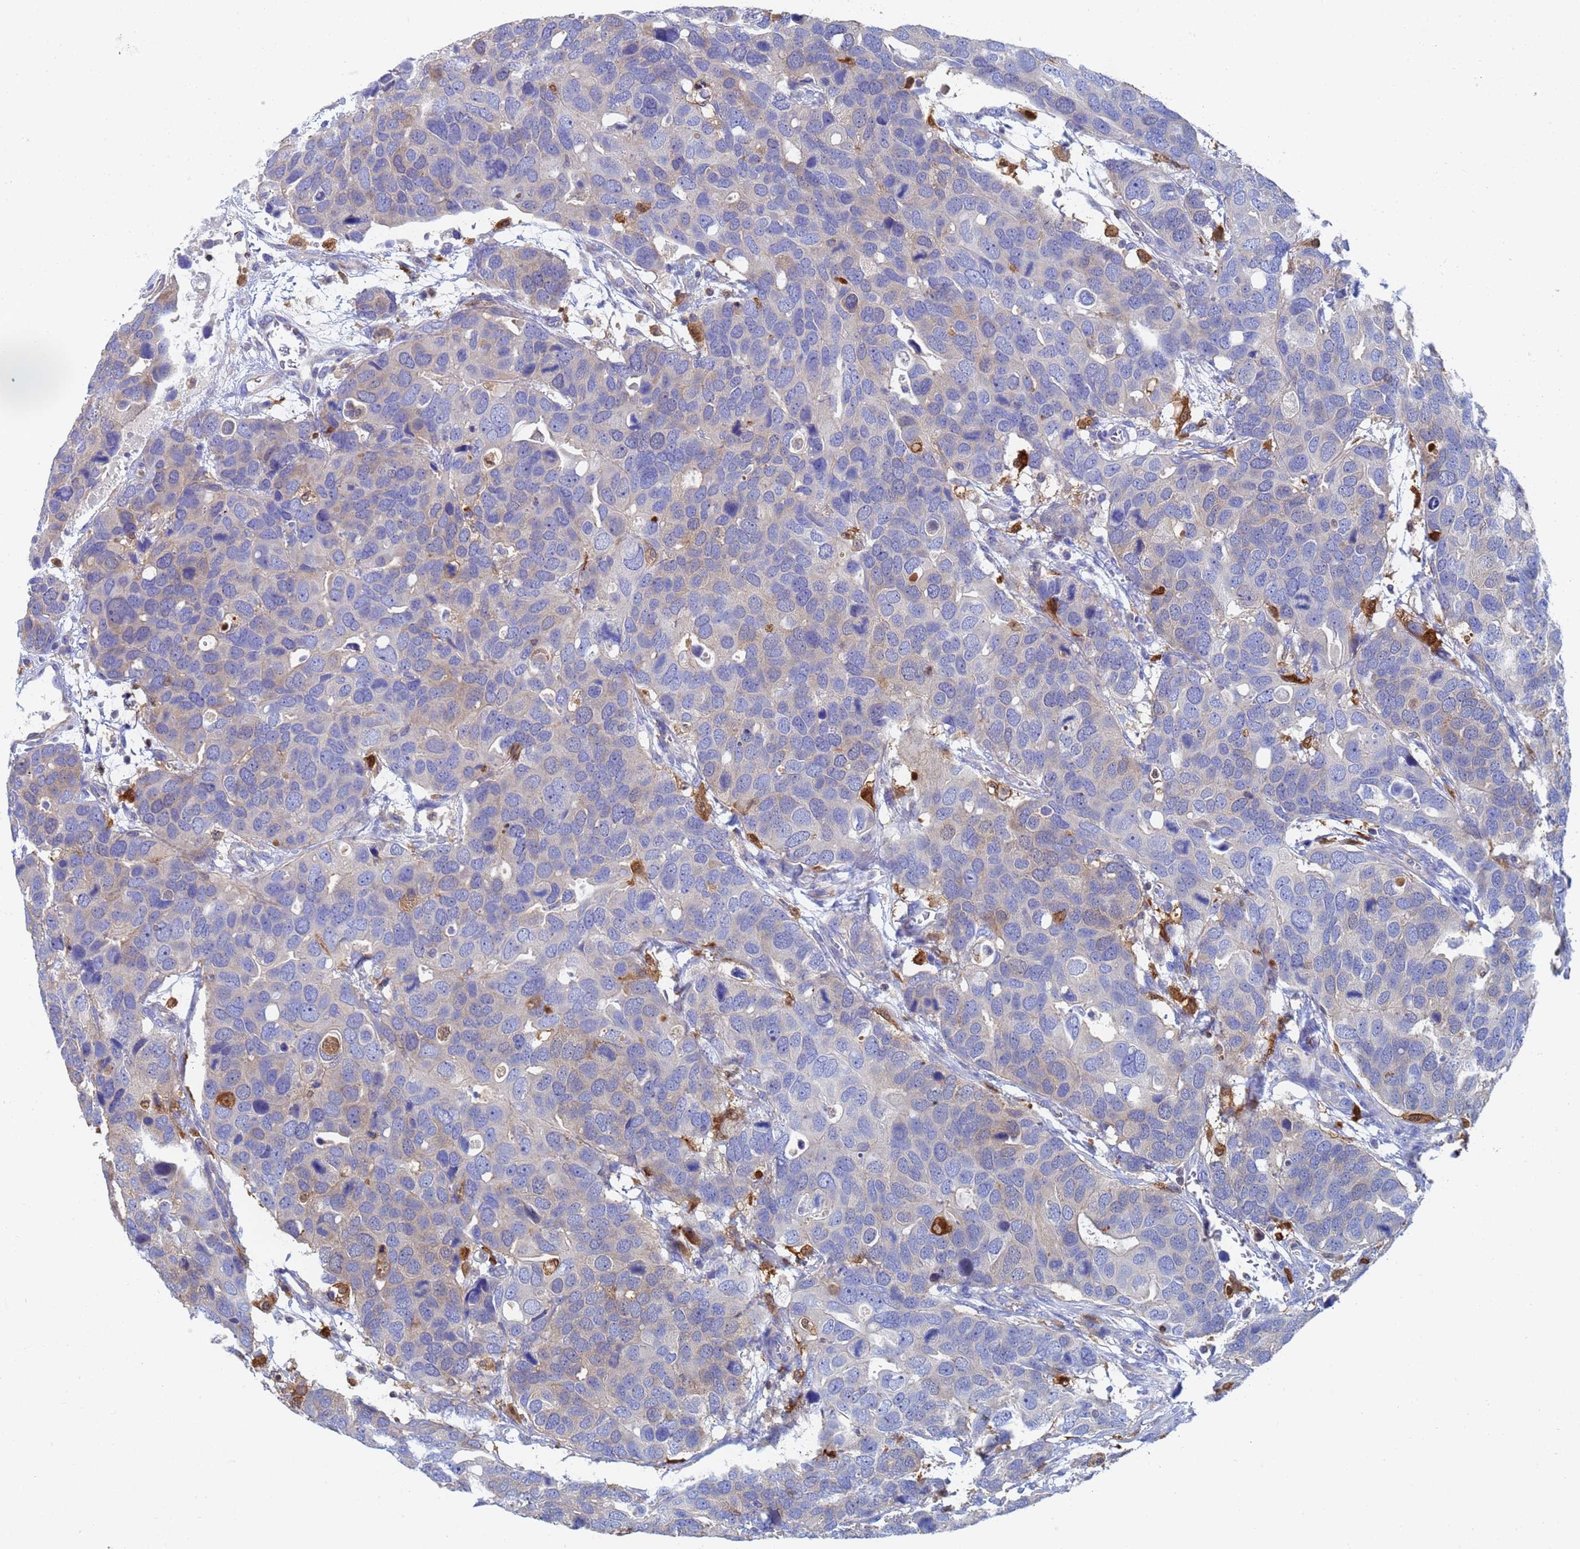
{"staining": {"intensity": "weak", "quantity": "<25%", "location": "cytoplasmic/membranous"}, "tissue": "breast cancer", "cell_type": "Tumor cells", "image_type": "cancer", "snomed": [{"axis": "morphology", "description": "Duct carcinoma"}, {"axis": "topography", "description": "Breast"}], "caption": "Immunohistochemistry of infiltrating ductal carcinoma (breast) shows no staining in tumor cells.", "gene": "GCHFR", "patient": {"sex": "female", "age": 83}}